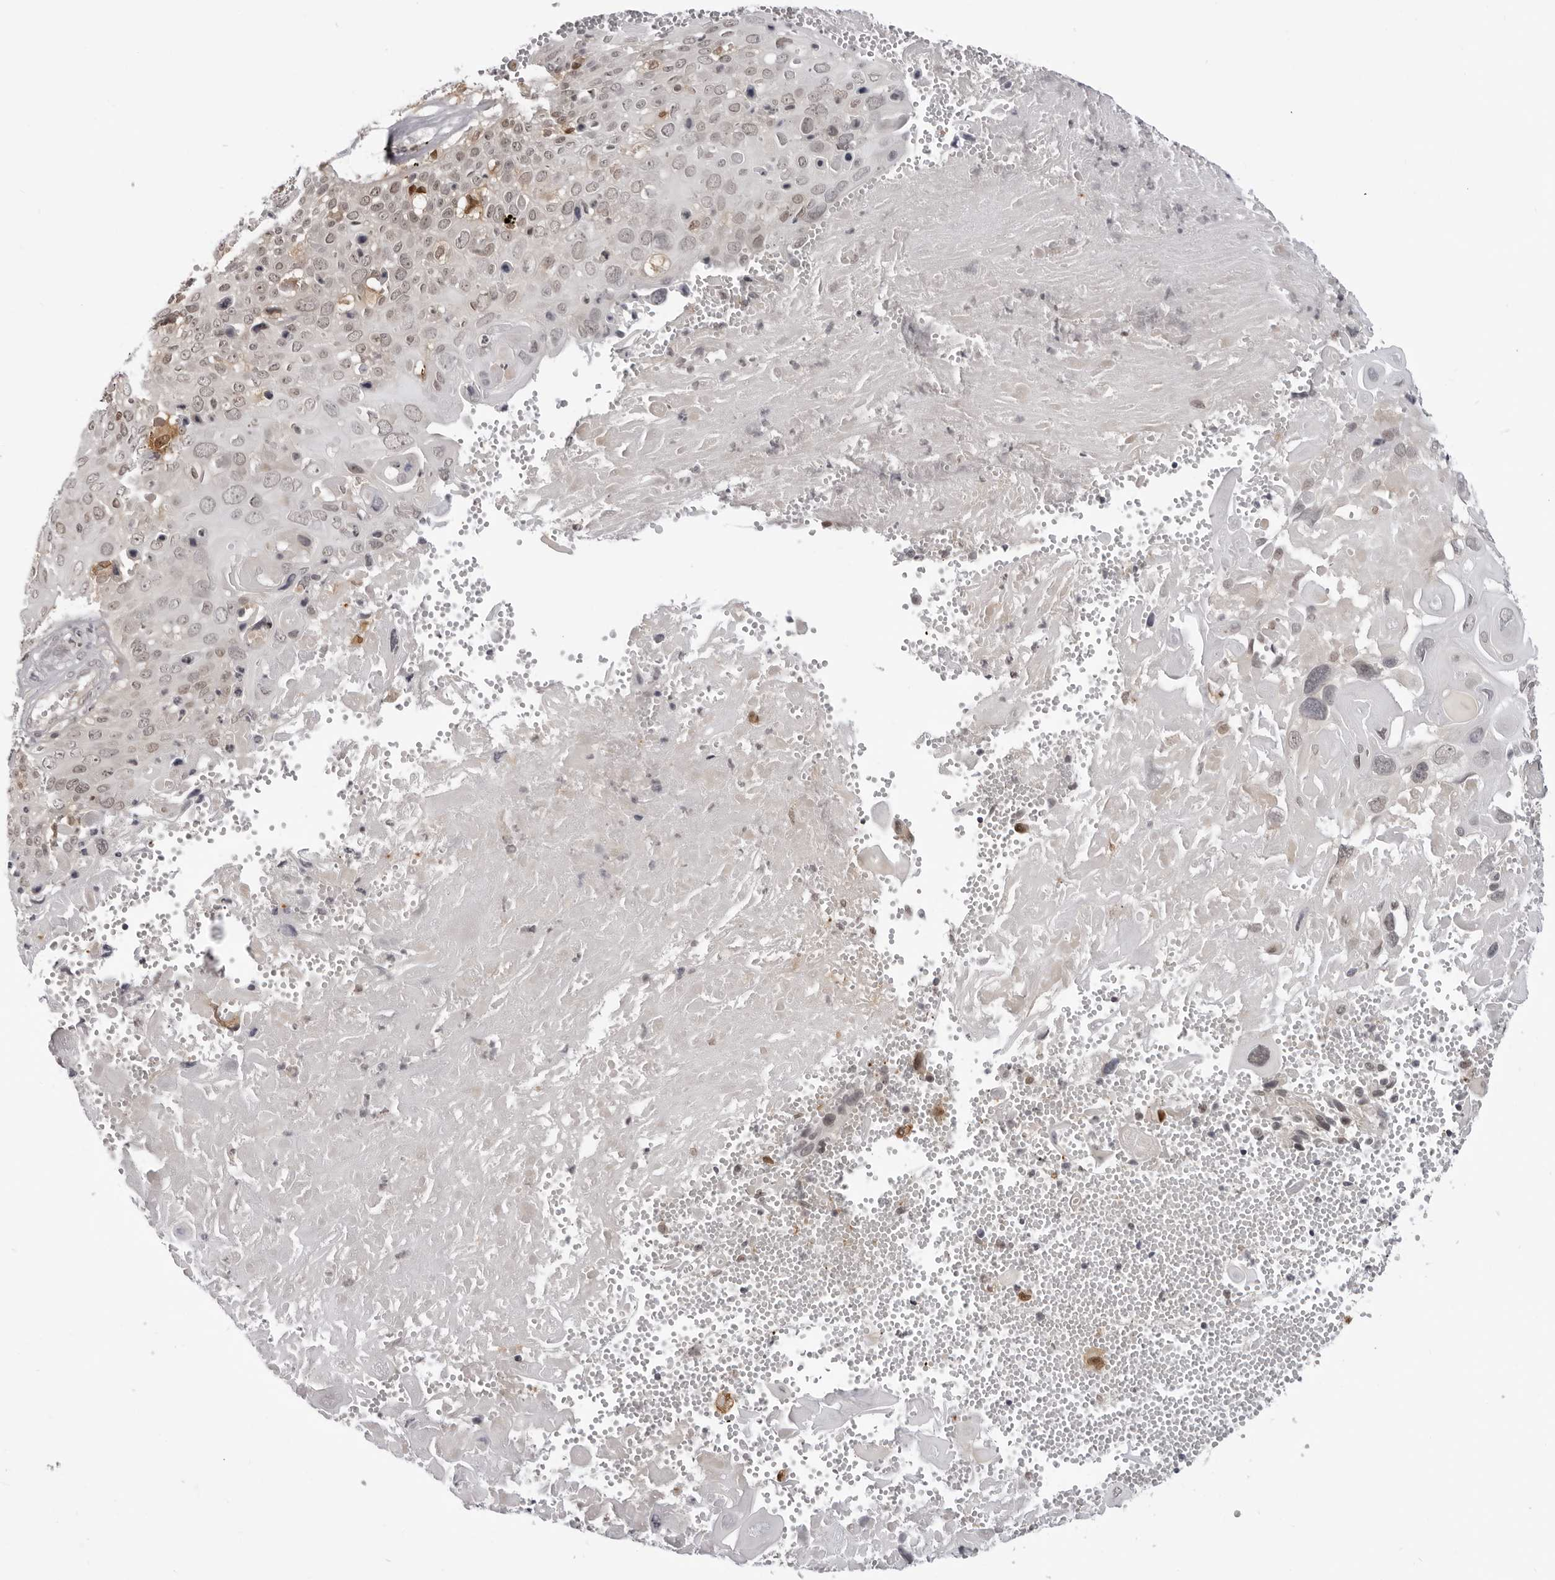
{"staining": {"intensity": "weak", "quantity": ">75%", "location": "nuclear"}, "tissue": "cervical cancer", "cell_type": "Tumor cells", "image_type": "cancer", "snomed": [{"axis": "morphology", "description": "Squamous cell carcinoma, NOS"}, {"axis": "topography", "description": "Cervix"}], "caption": "Immunohistochemical staining of human cervical cancer (squamous cell carcinoma) shows low levels of weak nuclear expression in approximately >75% of tumor cells. Nuclei are stained in blue.", "gene": "SRGAP2", "patient": {"sex": "female", "age": 74}}